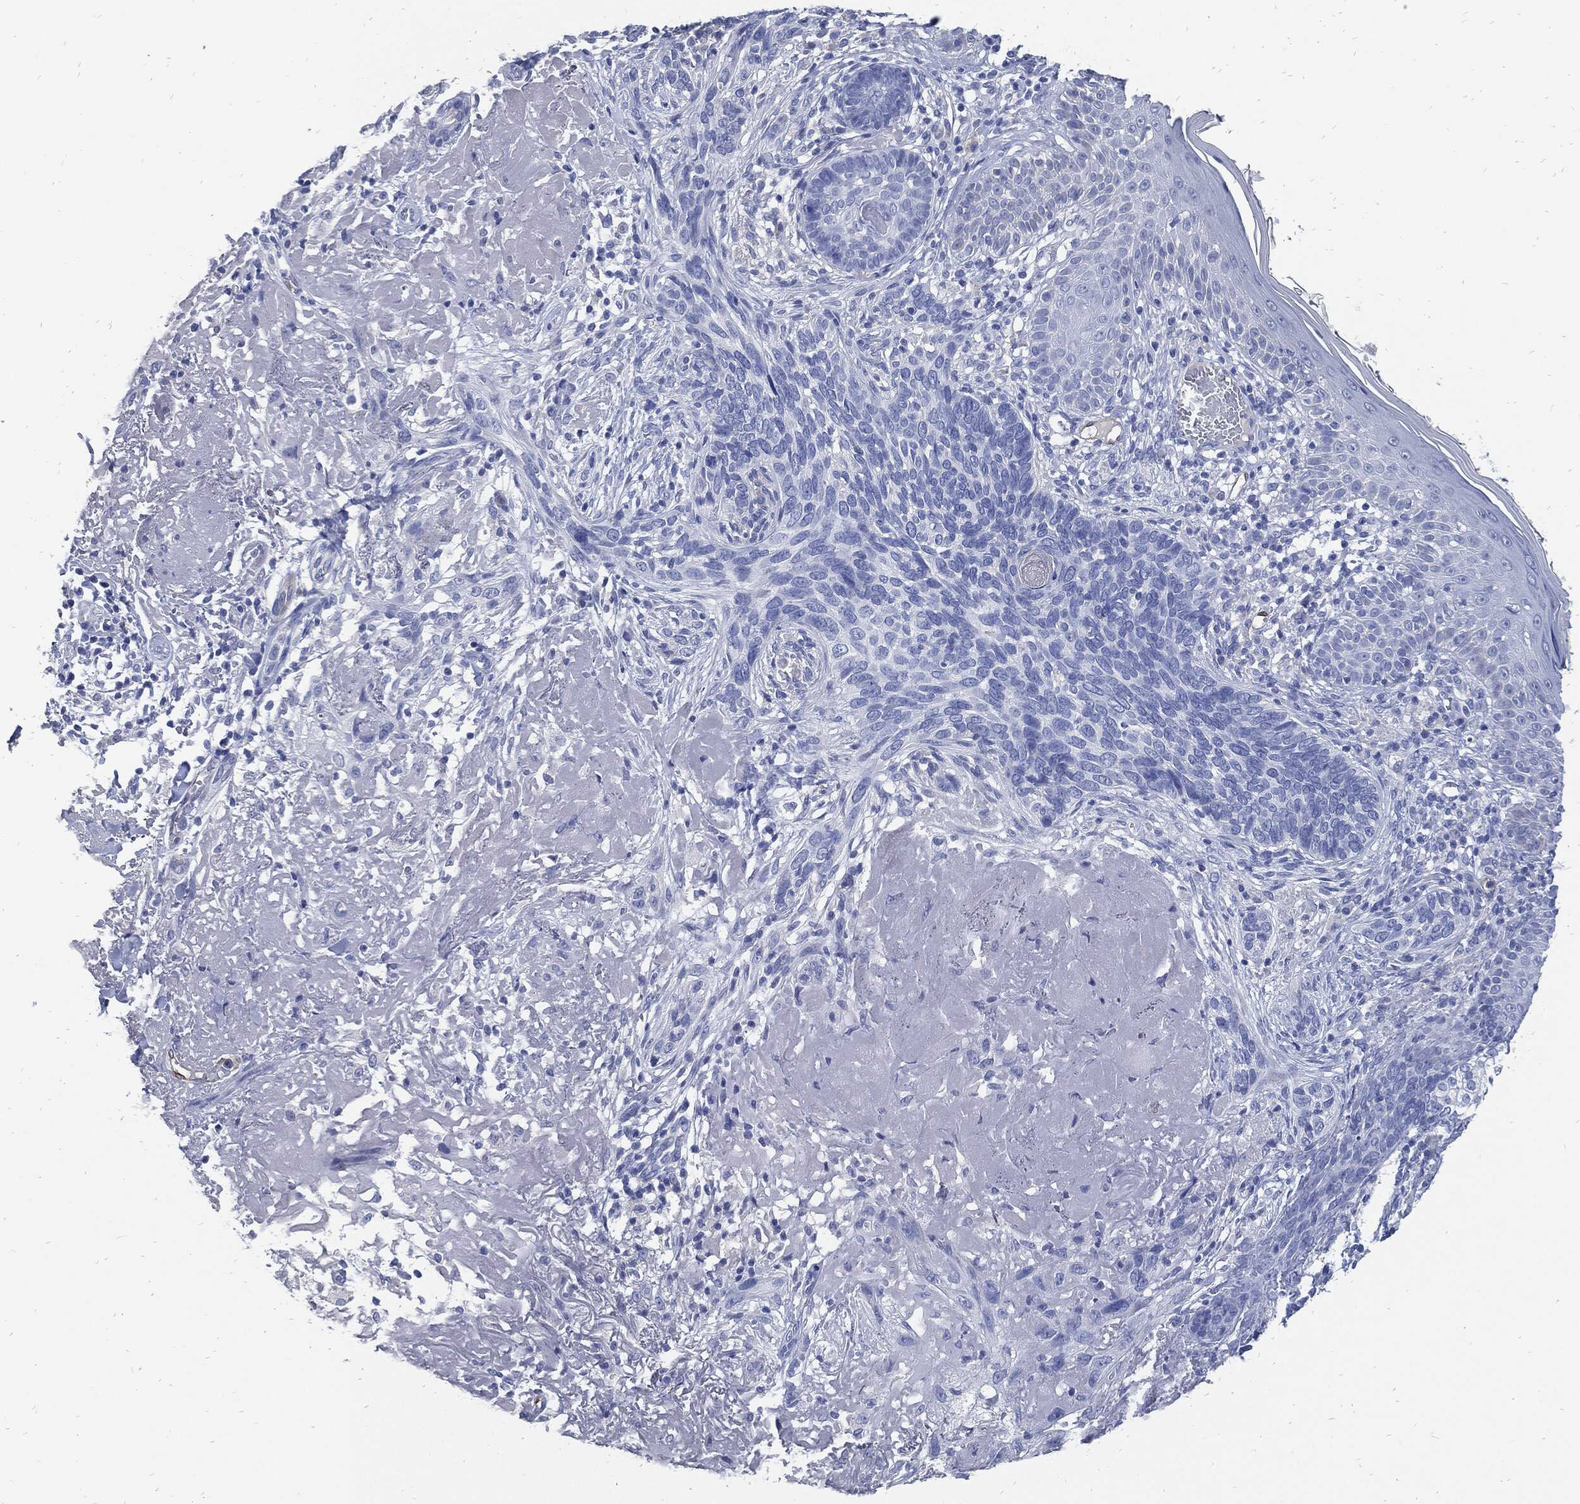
{"staining": {"intensity": "negative", "quantity": "none", "location": "none"}, "tissue": "skin cancer", "cell_type": "Tumor cells", "image_type": "cancer", "snomed": [{"axis": "morphology", "description": "Basal cell carcinoma"}, {"axis": "topography", "description": "Skin"}], "caption": "Micrograph shows no significant protein positivity in tumor cells of skin basal cell carcinoma. The staining was performed using DAB to visualize the protein expression in brown, while the nuclei were stained in blue with hematoxylin (Magnification: 20x).", "gene": "FABP4", "patient": {"sex": "male", "age": 91}}